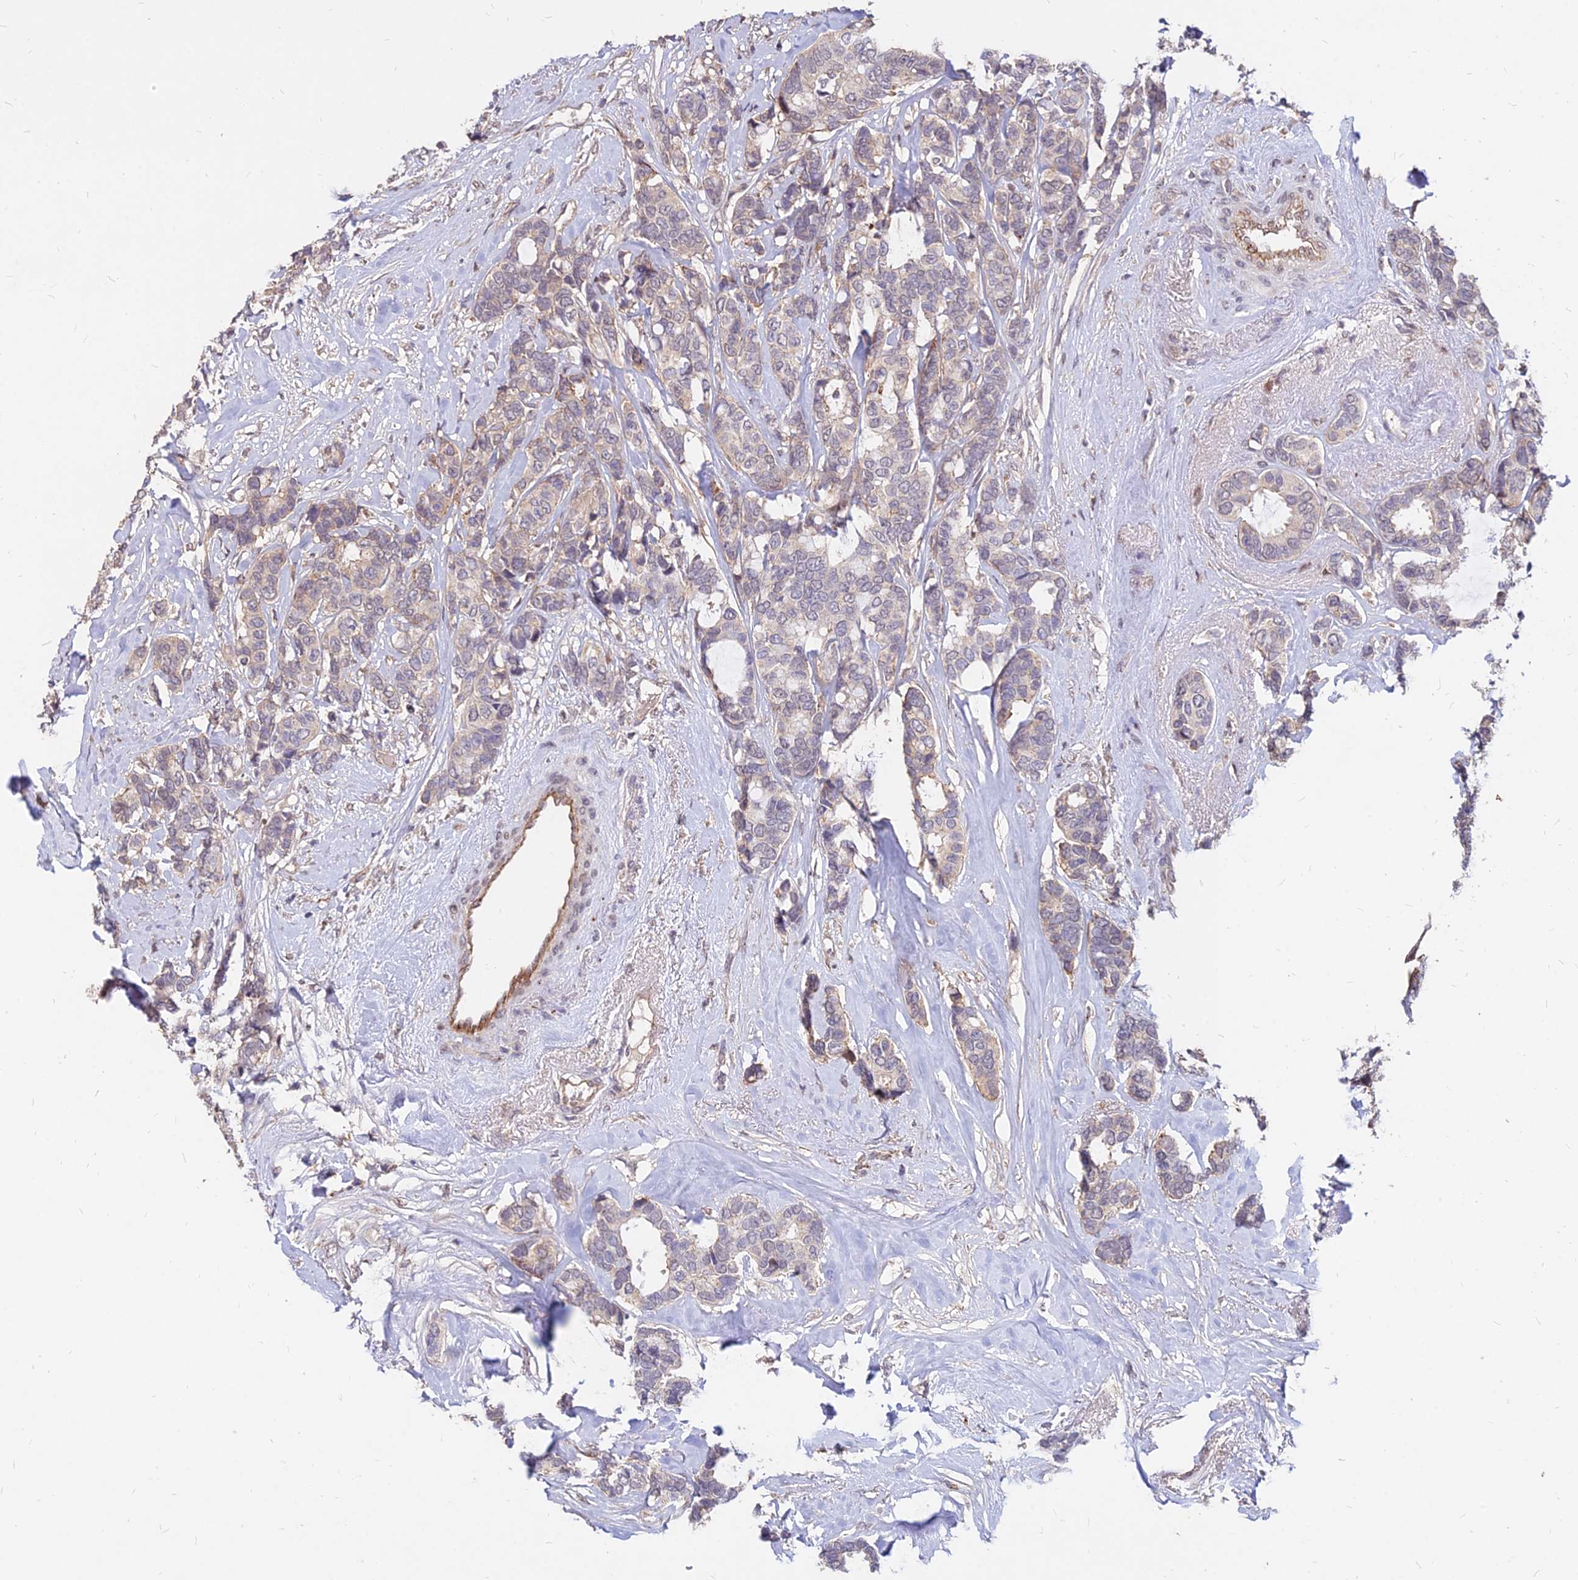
{"staining": {"intensity": "weak", "quantity": "<25%", "location": "cytoplasmic/membranous"}, "tissue": "breast cancer", "cell_type": "Tumor cells", "image_type": "cancer", "snomed": [{"axis": "morphology", "description": "Duct carcinoma"}, {"axis": "topography", "description": "Breast"}], "caption": "IHC photomicrograph of neoplastic tissue: human breast cancer stained with DAB (3,3'-diaminobenzidine) exhibits no significant protein staining in tumor cells.", "gene": "C11orf68", "patient": {"sex": "female", "age": 87}}